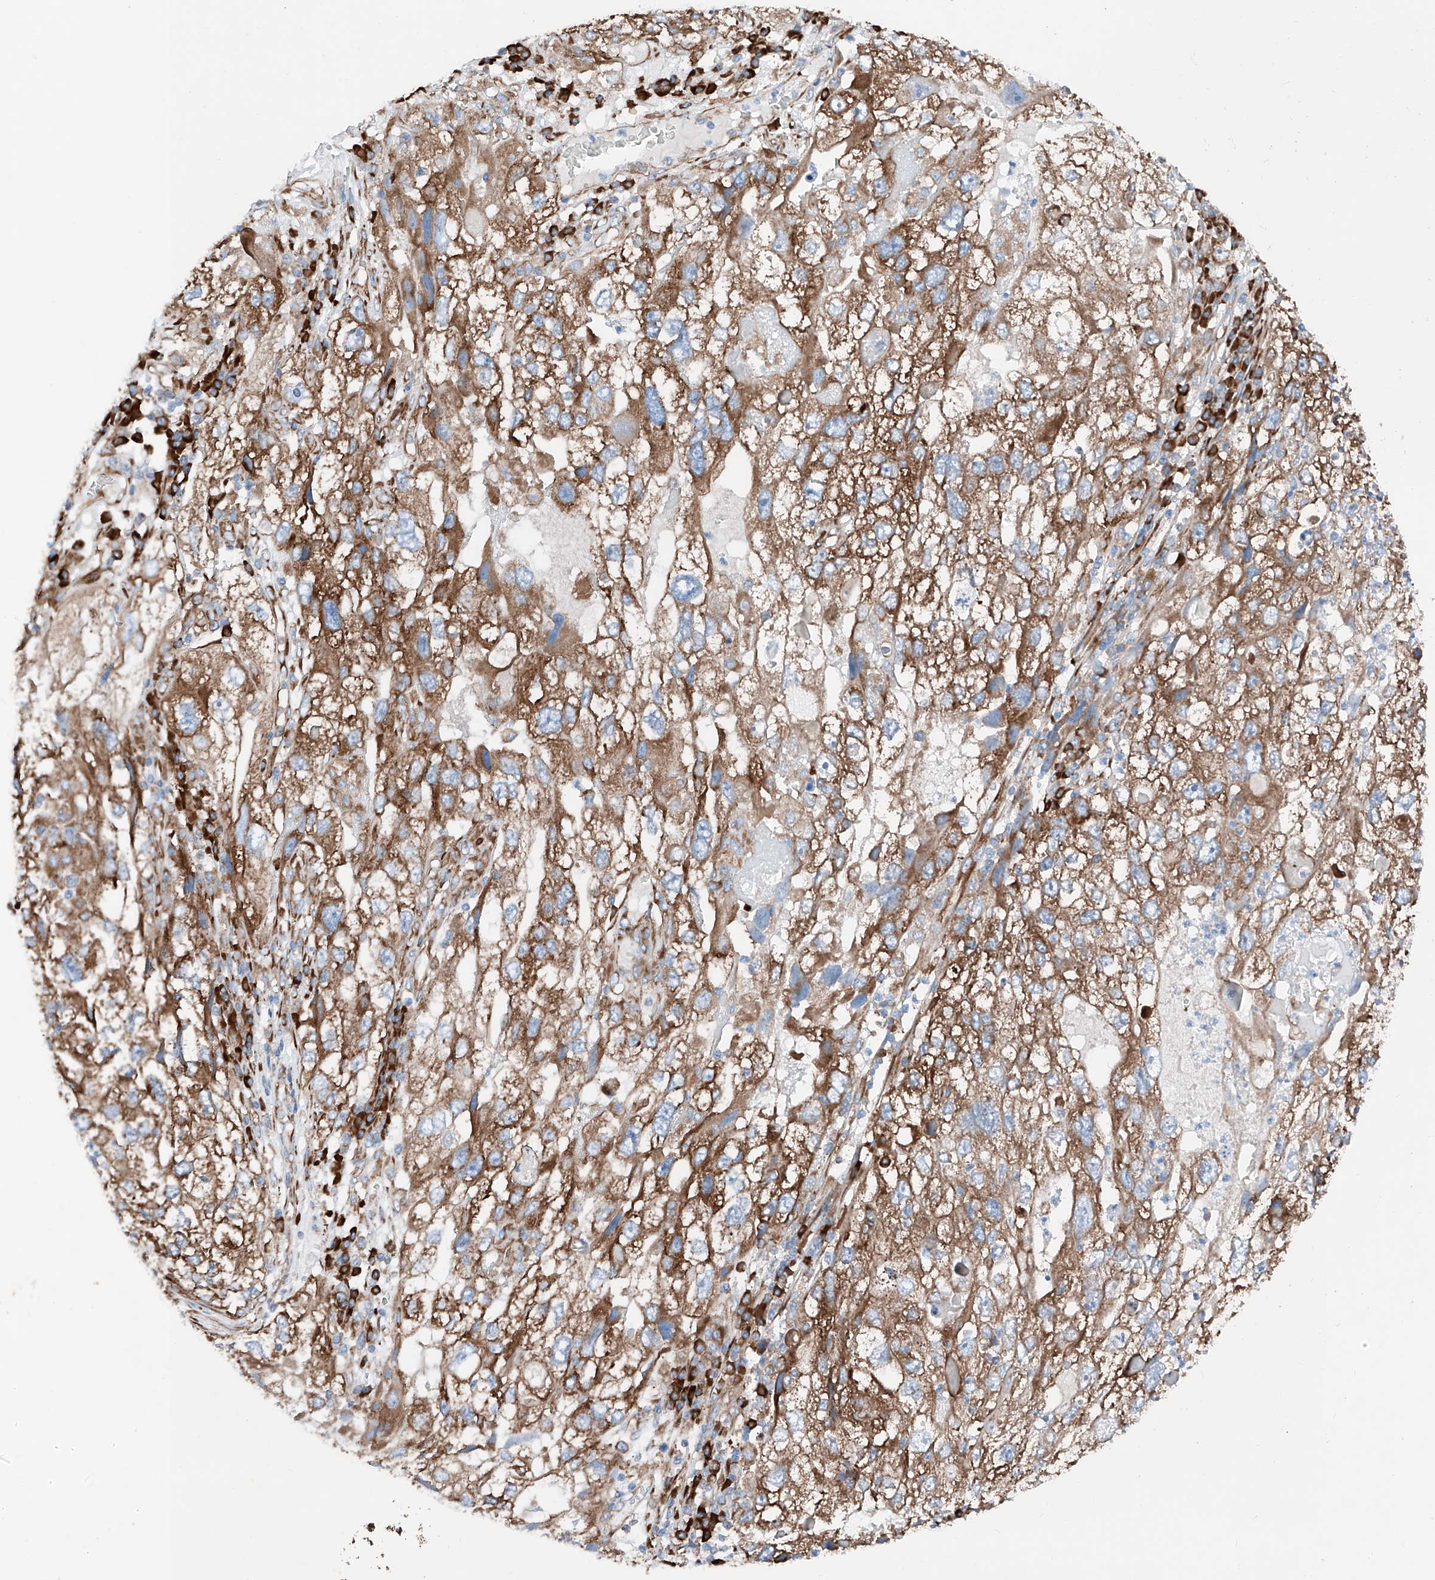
{"staining": {"intensity": "moderate", "quantity": ">75%", "location": "cytoplasmic/membranous"}, "tissue": "endometrial cancer", "cell_type": "Tumor cells", "image_type": "cancer", "snomed": [{"axis": "morphology", "description": "Adenocarcinoma, NOS"}, {"axis": "topography", "description": "Endometrium"}], "caption": "Human endometrial cancer (adenocarcinoma) stained with a brown dye reveals moderate cytoplasmic/membranous positive staining in about >75% of tumor cells.", "gene": "CRELD1", "patient": {"sex": "female", "age": 49}}